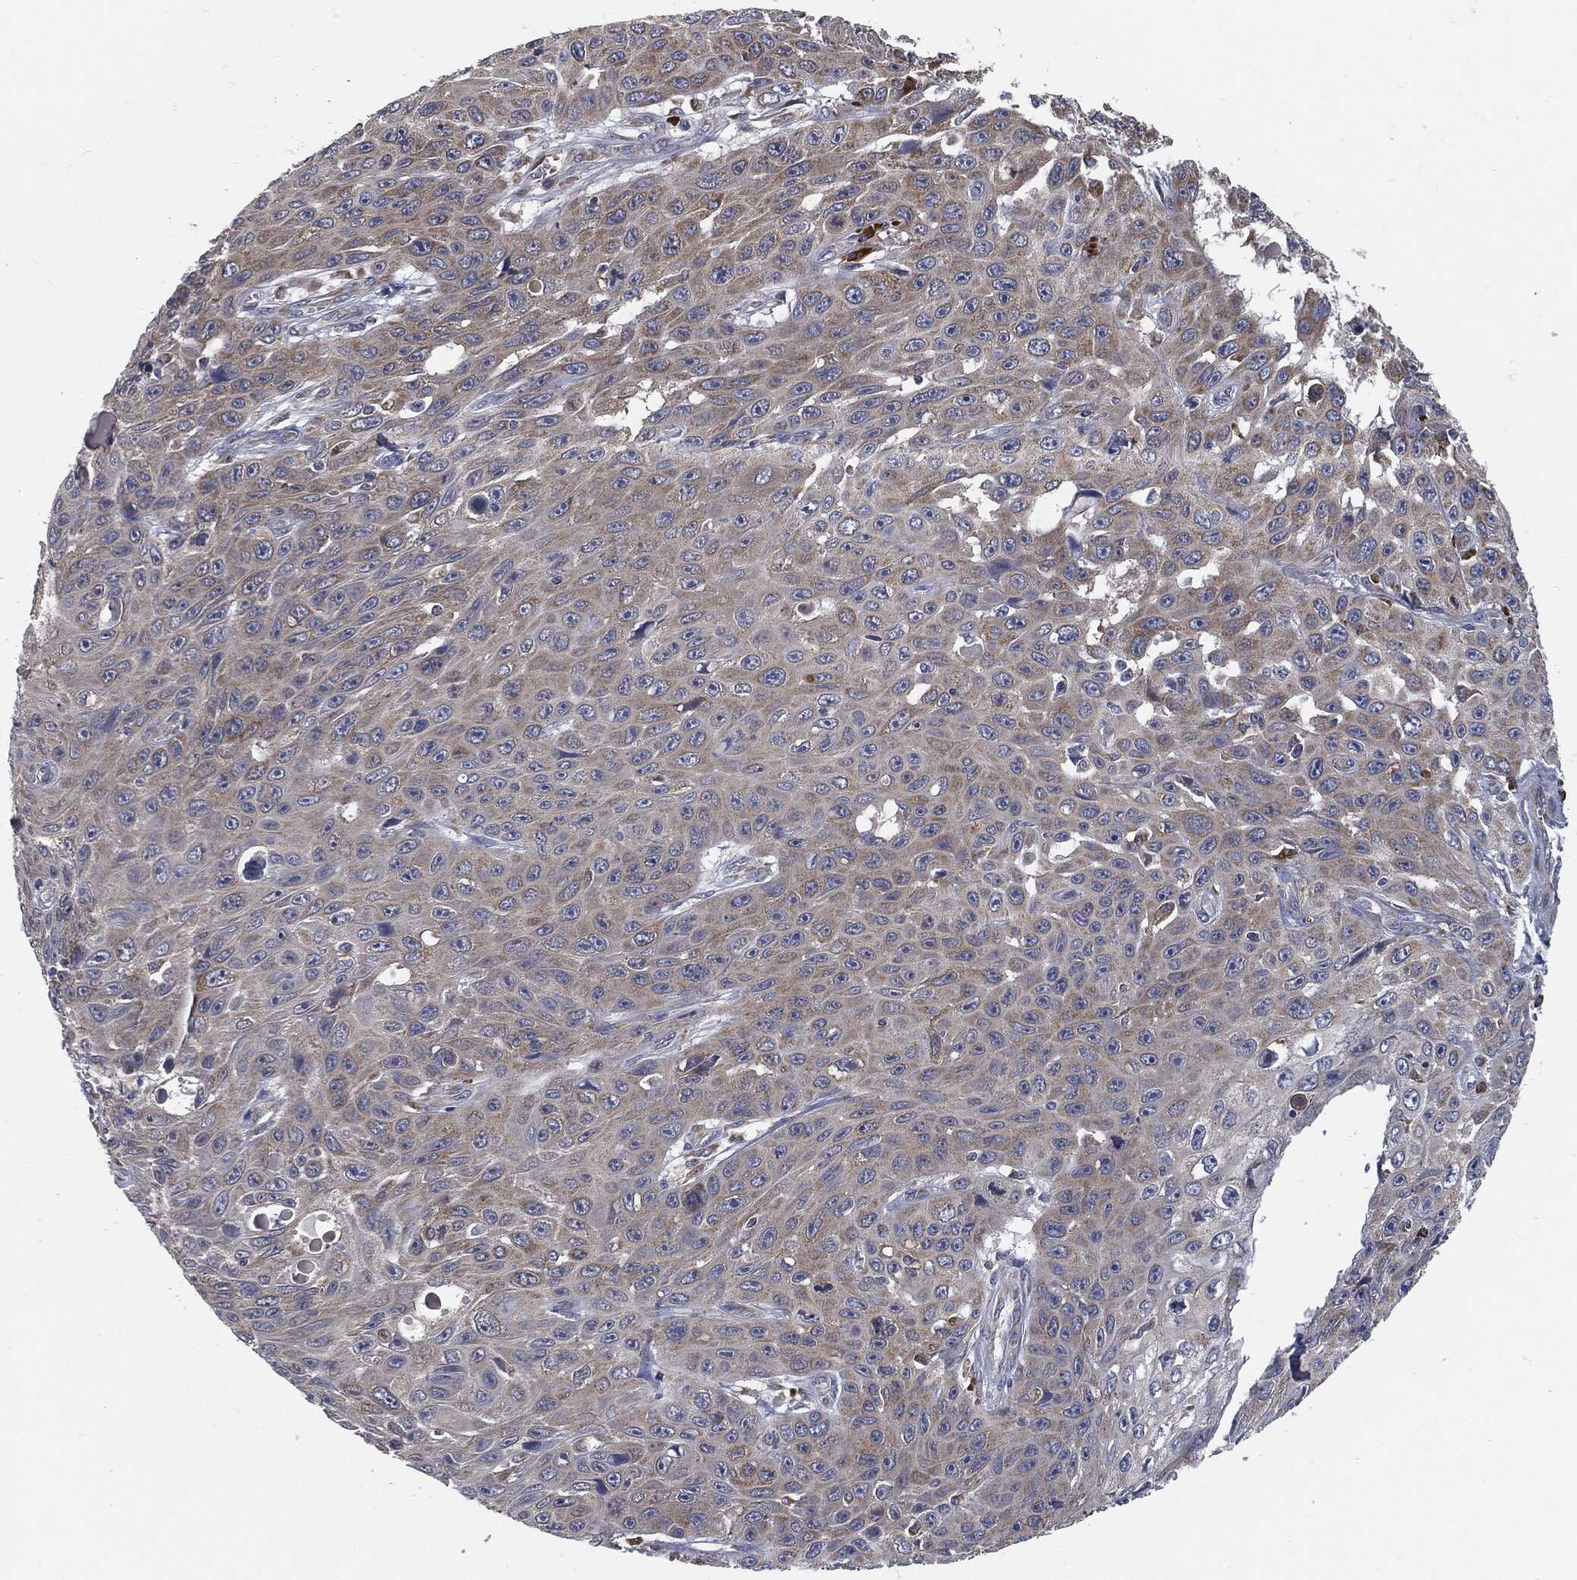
{"staining": {"intensity": "moderate", "quantity": "<25%", "location": "cytoplasmic/membranous"}, "tissue": "skin cancer", "cell_type": "Tumor cells", "image_type": "cancer", "snomed": [{"axis": "morphology", "description": "Squamous cell carcinoma, NOS"}, {"axis": "topography", "description": "Skin"}], "caption": "Protein staining exhibits moderate cytoplasmic/membranous positivity in approximately <25% of tumor cells in skin cancer. (DAB IHC with brightfield microscopy, high magnification).", "gene": "PRDX4", "patient": {"sex": "male", "age": 82}}